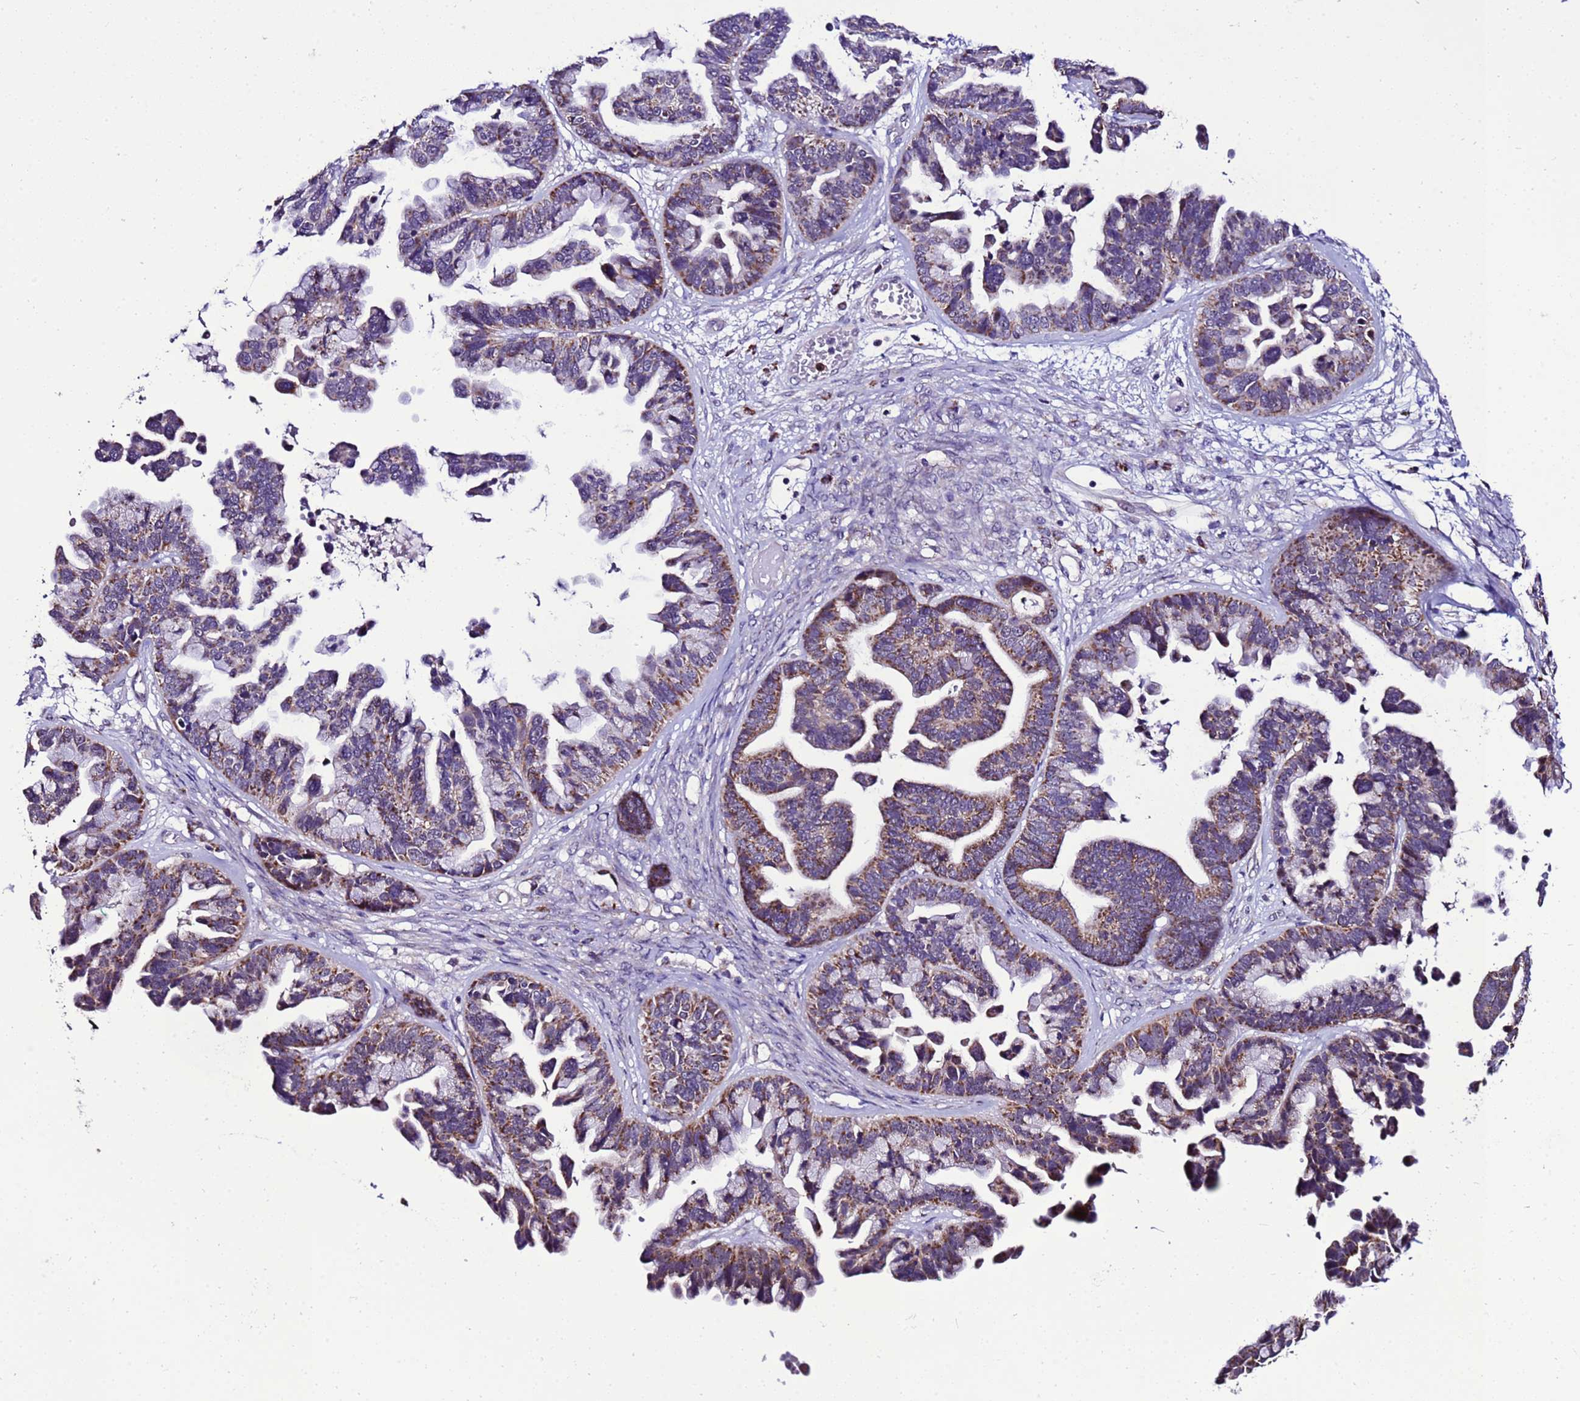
{"staining": {"intensity": "moderate", "quantity": ">75%", "location": "cytoplasmic/membranous"}, "tissue": "ovarian cancer", "cell_type": "Tumor cells", "image_type": "cancer", "snomed": [{"axis": "morphology", "description": "Cystadenocarcinoma, serous, NOS"}, {"axis": "topography", "description": "Ovary"}], "caption": "This is an image of IHC staining of ovarian serous cystadenocarcinoma, which shows moderate staining in the cytoplasmic/membranous of tumor cells.", "gene": "DPH6", "patient": {"sex": "female", "age": 56}}